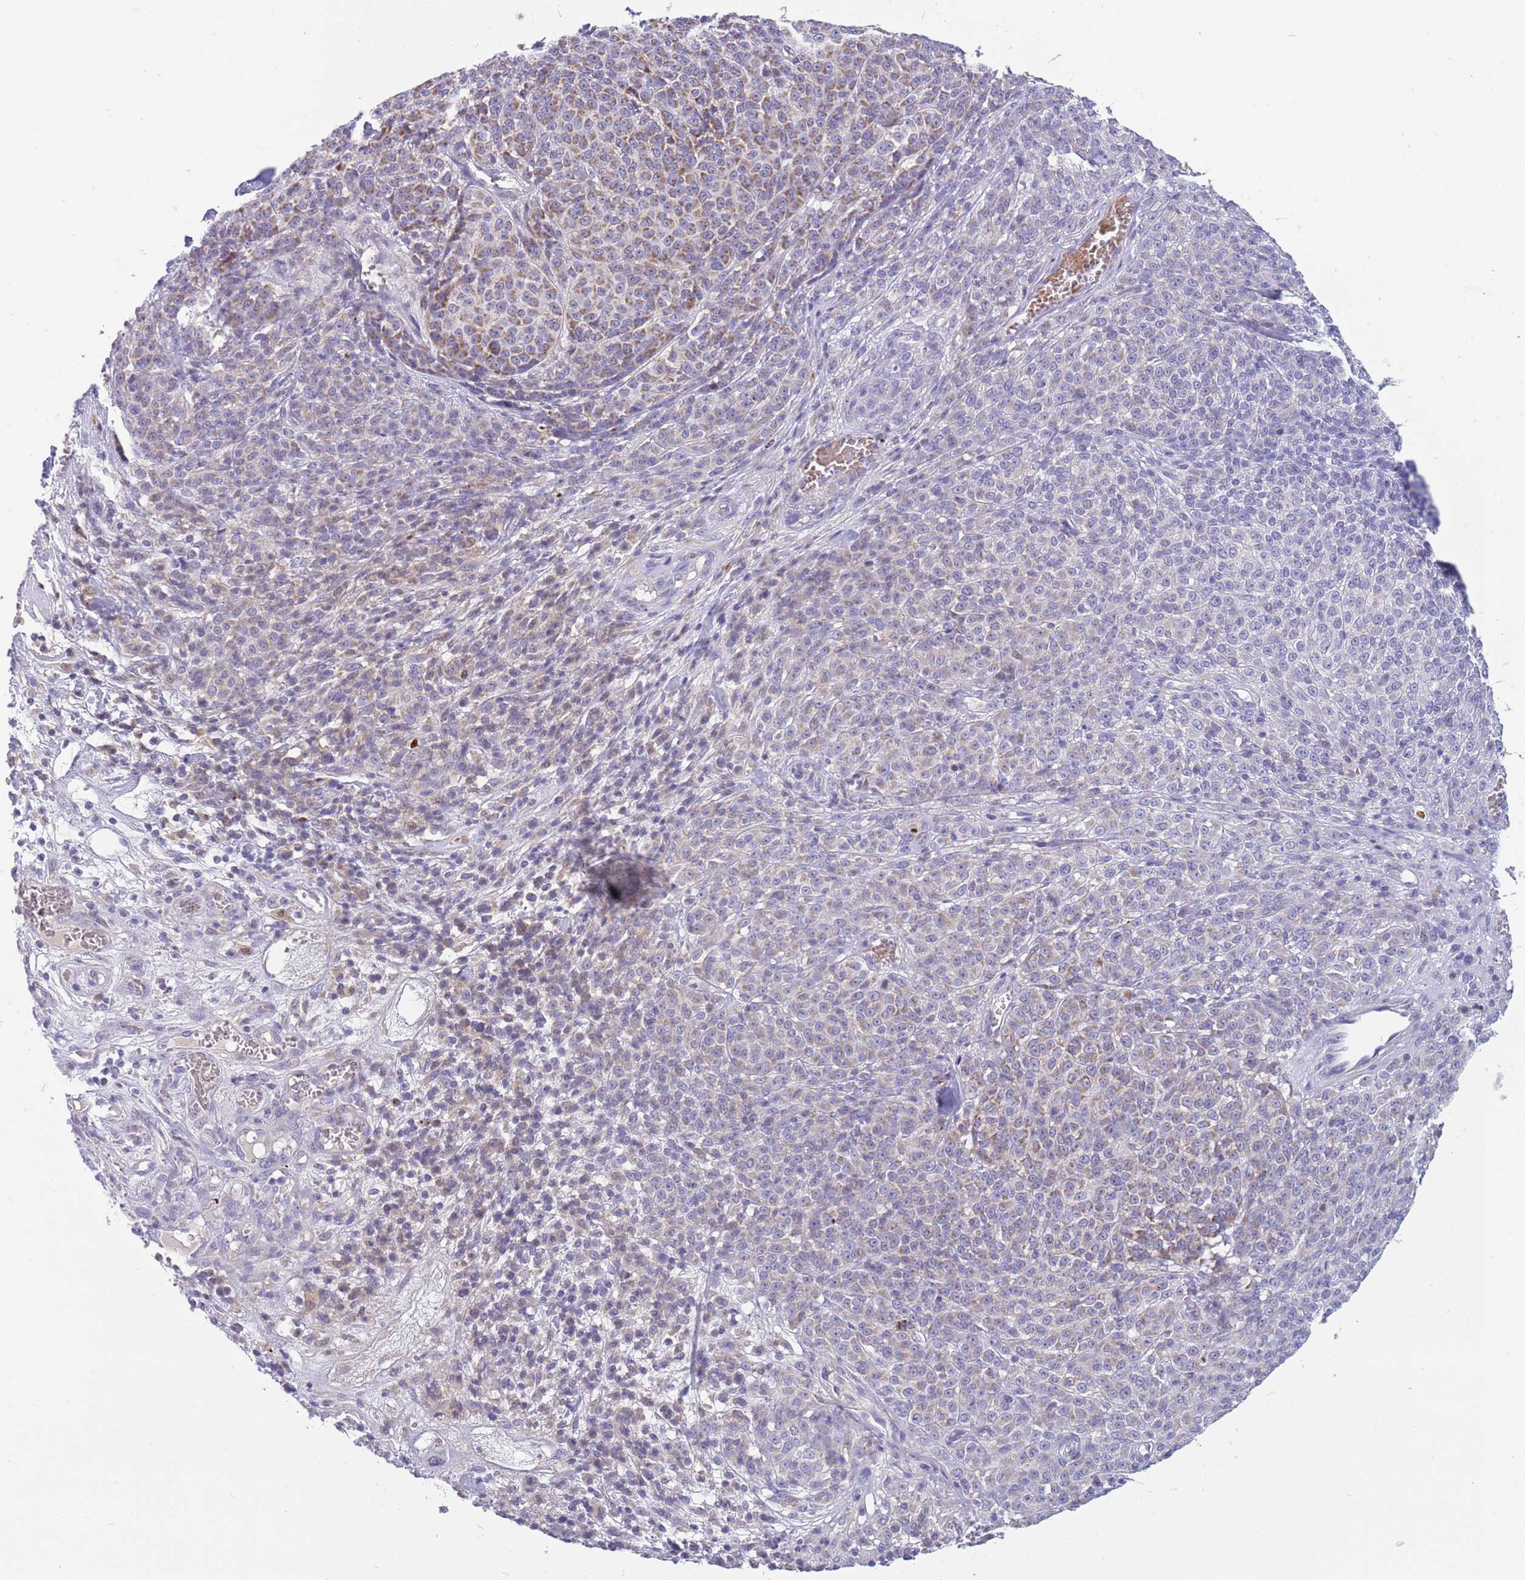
{"staining": {"intensity": "moderate", "quantity": "<25%", "location": "cytoplasmic/membranous"}, "tissue": "melanoma", "cell_type": "Tumor cells", "image_type": "cancer", "snomed": [{"axis": "morphology", "description": "Normal tissue, NOS"}, {"axis": "morphology", "description": "Malignant melanoma, NOS"}, {"axis": "topography", "description": "Skin"}], "caption": "Immunohistochemical staining of human malignant melanoma demonstrates low levels of moderate cytoplasmic/membranous expression in about <25% of tumor cells.", "gene": "DDHD1", "patient": {"sex": "female", "age": 34}}